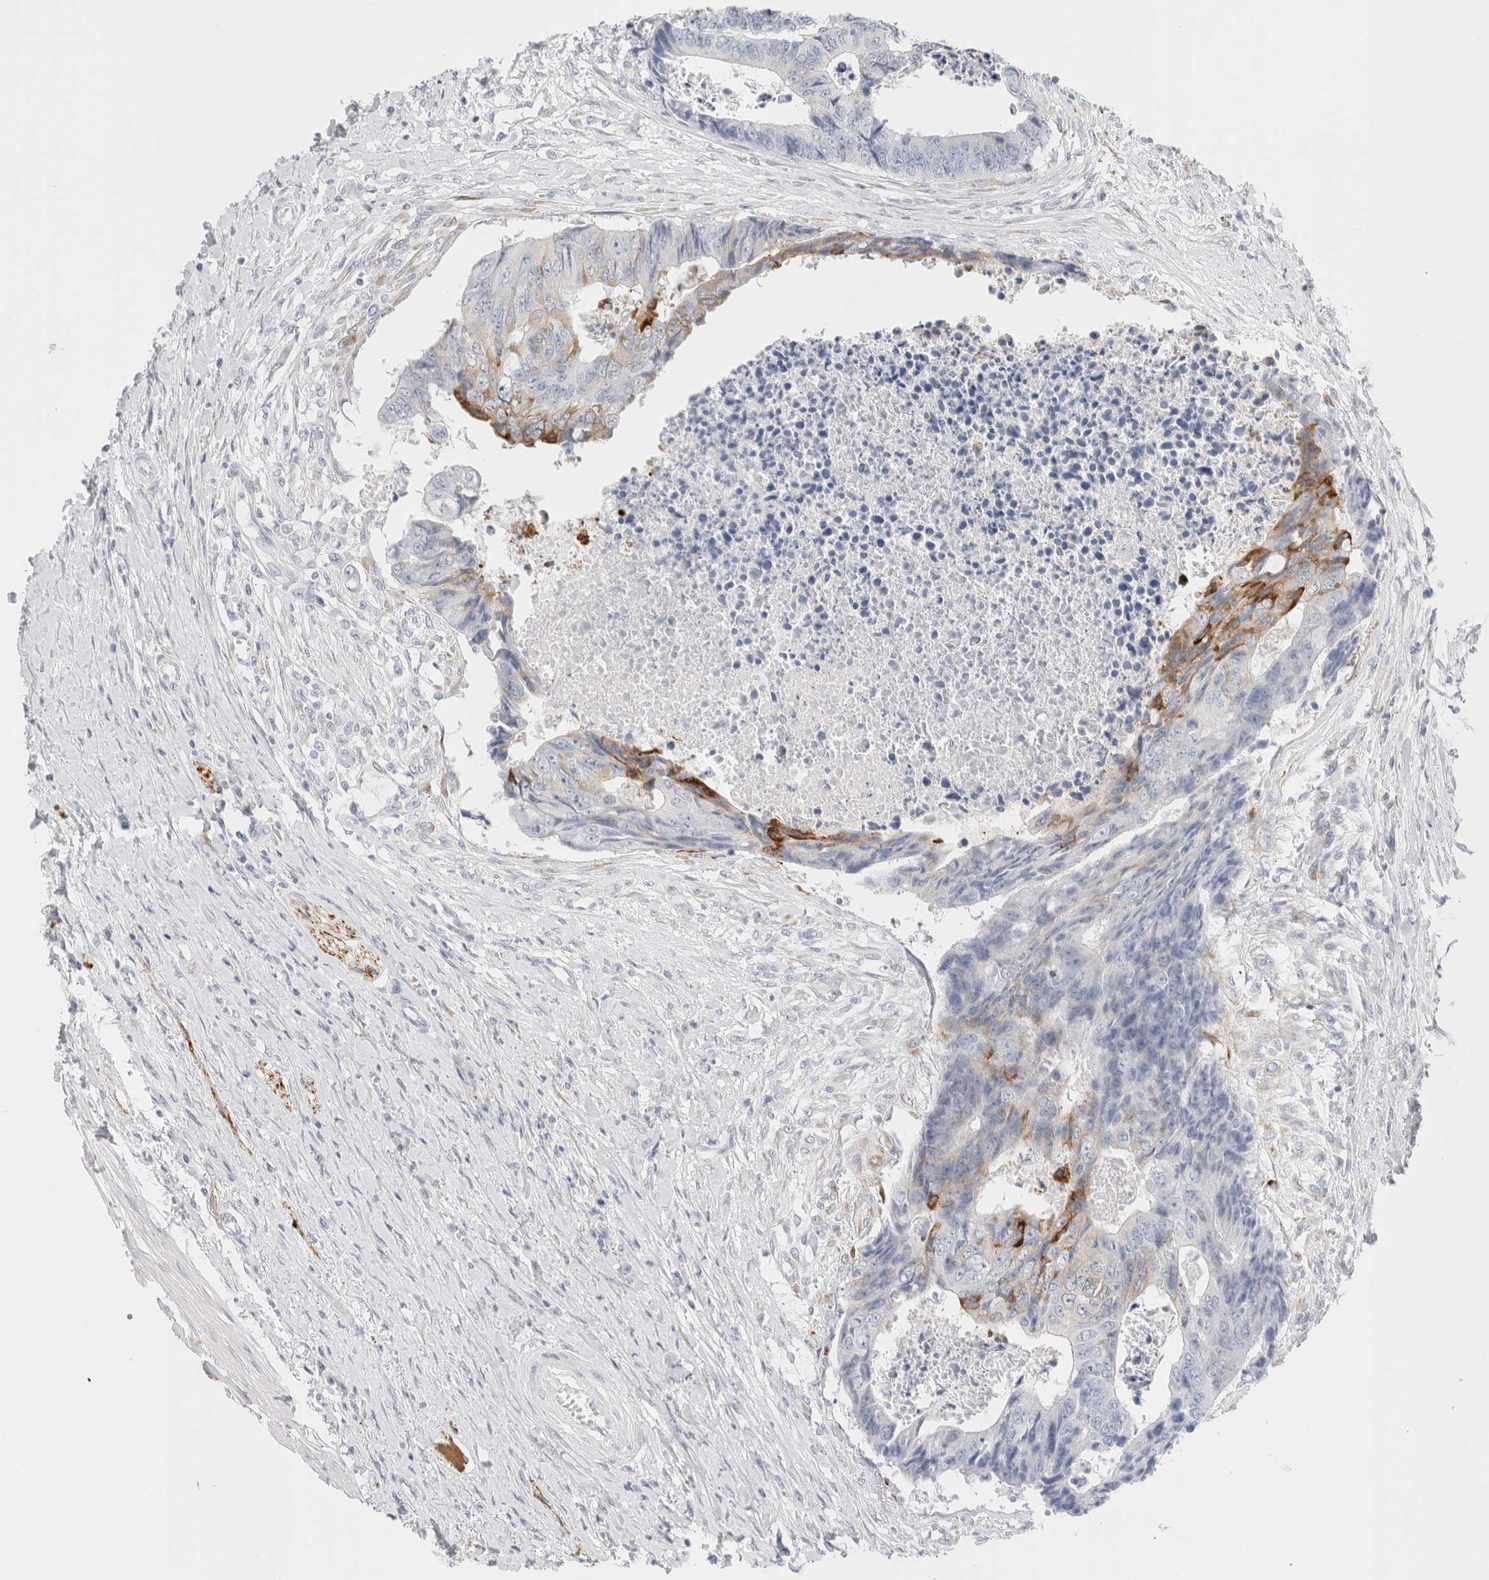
{"staining": {"intensity": "moderate", "quantity": "25%-75%", "location": "cytoplasmic/membranous"}, "tissue": "colorectal cancer", "cell_type": "Tumor cells", "image_type": "cancer", "snomed": [{"axis": "morphology", "description": "Adenocarcinoma, NOS"}, {"axis": "topography", "description": "Rectum"}], "caption": "Protein staining shows moderate cytoplasmic/membranous expression in approximately 25%-75% of tumor cells in colorectal cancer (adenocarcinoma).", "gene": "RTN4", "patient": {"sex": "male", "age": 84}}